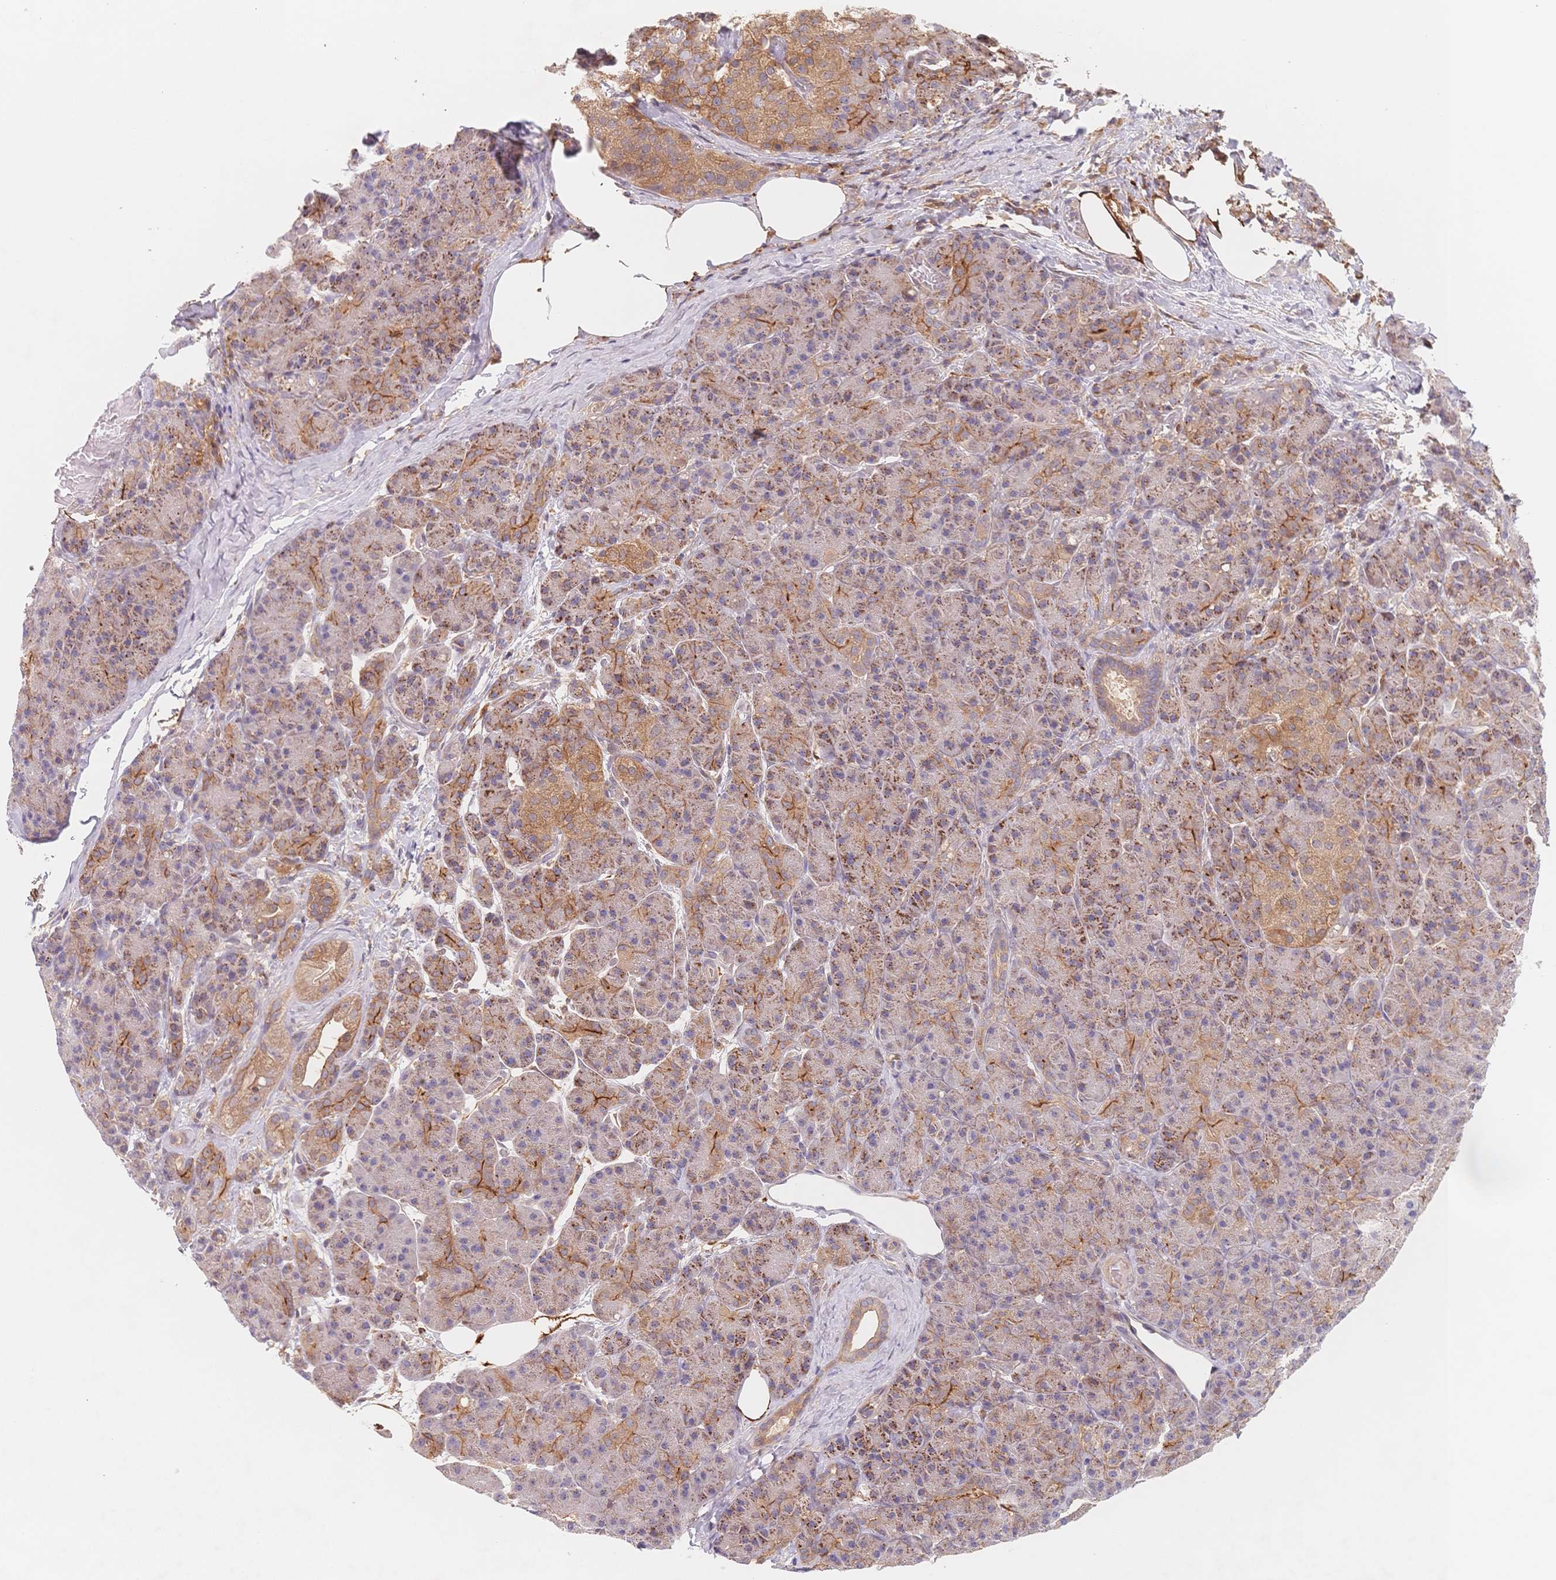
{"staining": {"intensity": "moderate", "quantity": "25%-75%", "location": "cytoplasmic/membranous"}, "tissue": "pancreas", "cell_type": "Exocrine glandular cells", "image_type": "normal", "snomed": [{"axis": "morphology", "description": "Normal tissue, NOS"}, {"axis": "topography", "description": "Pancreas"}], "caption": "IHC (DAB) staining of benign human pancreas demonstrates moderate cytoplasmic/membranous protein staining in approximately 25%-75% of exocrine glandular cells.", "gene": "C12orf75", "patient": {"sex": "male", "age": 57}}